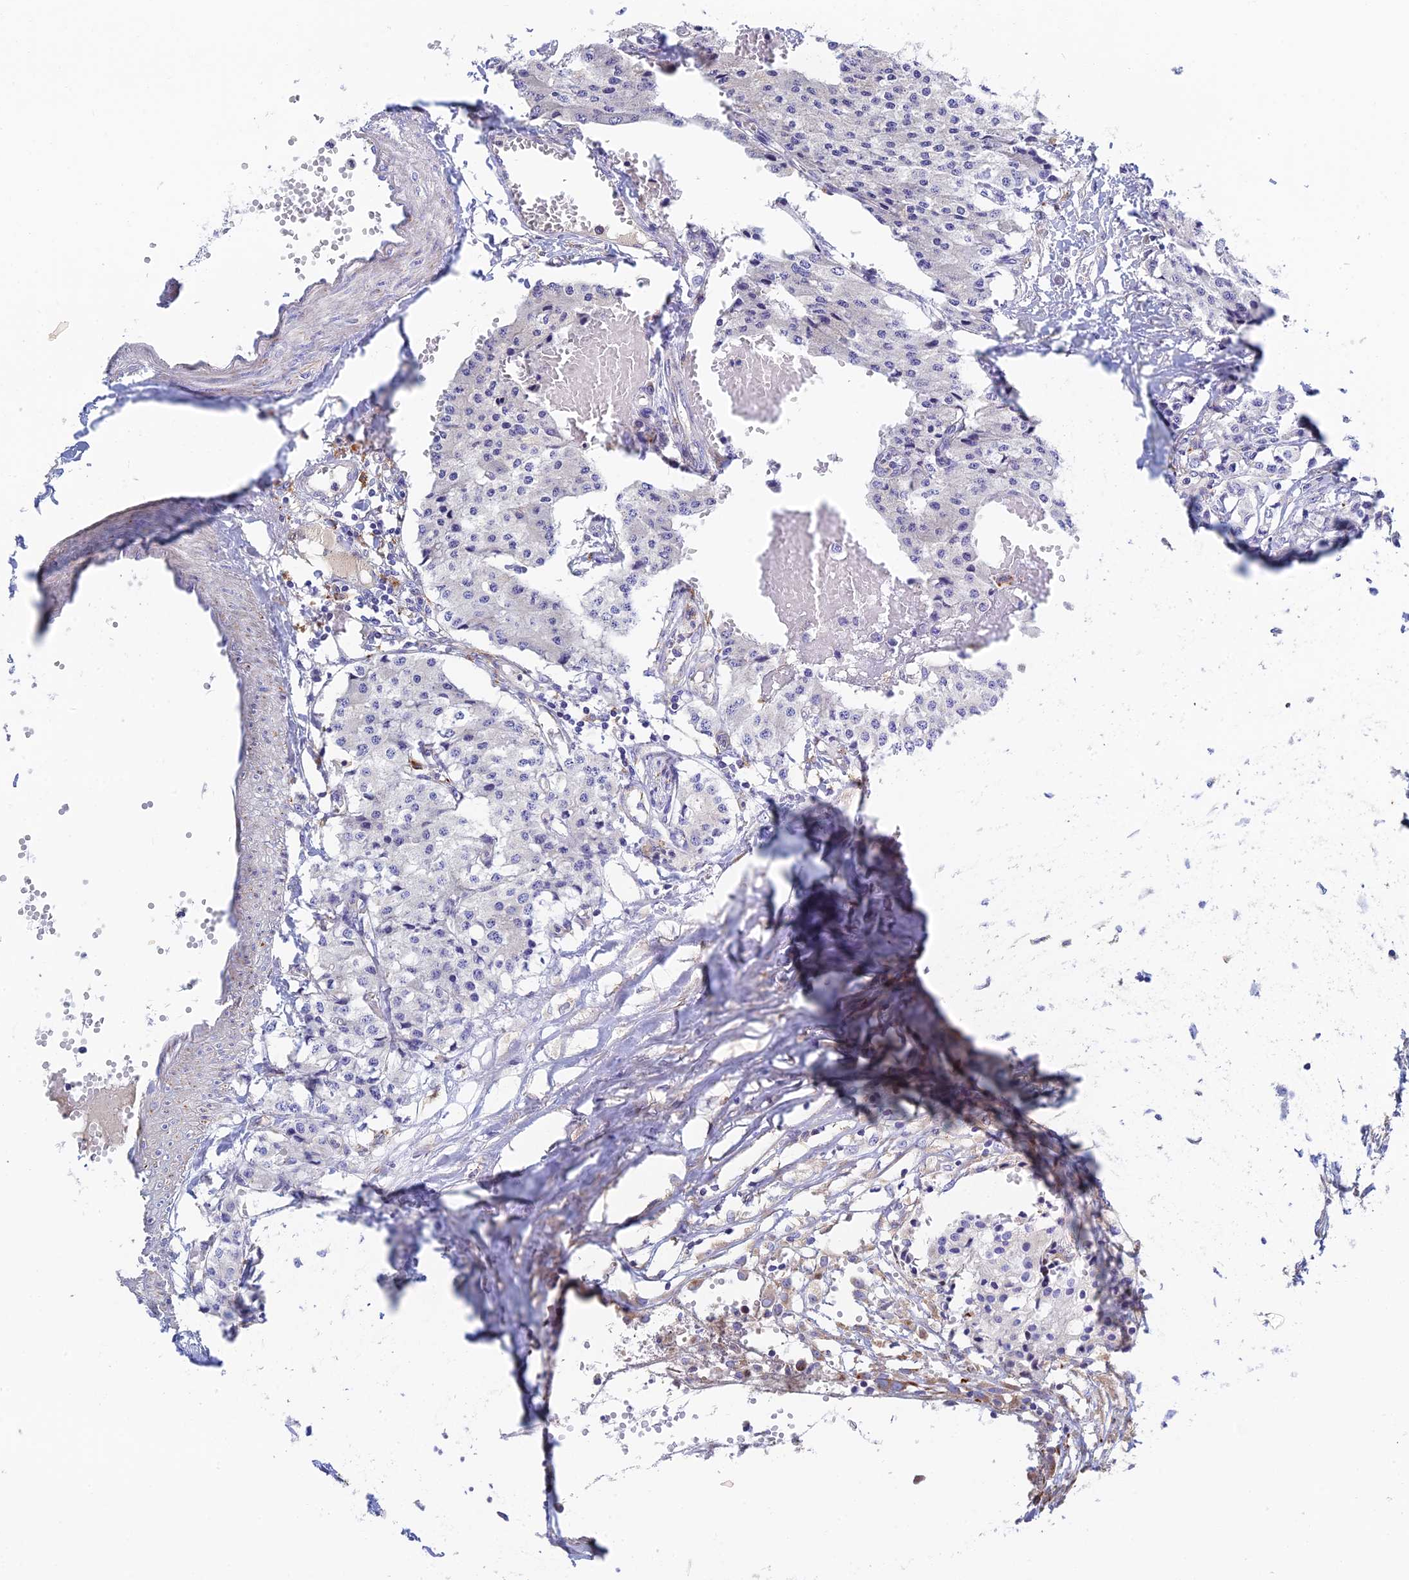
{"staining": {"intensity": "negative", "quantity": "none", "location": "none"}, "tissue": "carcinoid", "cell_type": "Tumor cells", "image_type": "cancer", "snomed": [{"axis": "morphology", "description": "Carcinoid, malignant, NOS"}, {"axis": "topography", "description": "Colon"}], "caption": "Human carcinoid stained for a protein using immunohistochemistry (IHC) demonstrates no positivity in tumor cells.", "gene": "RPGRIP1L", "patient": {"sex": "female", "age": 52}}